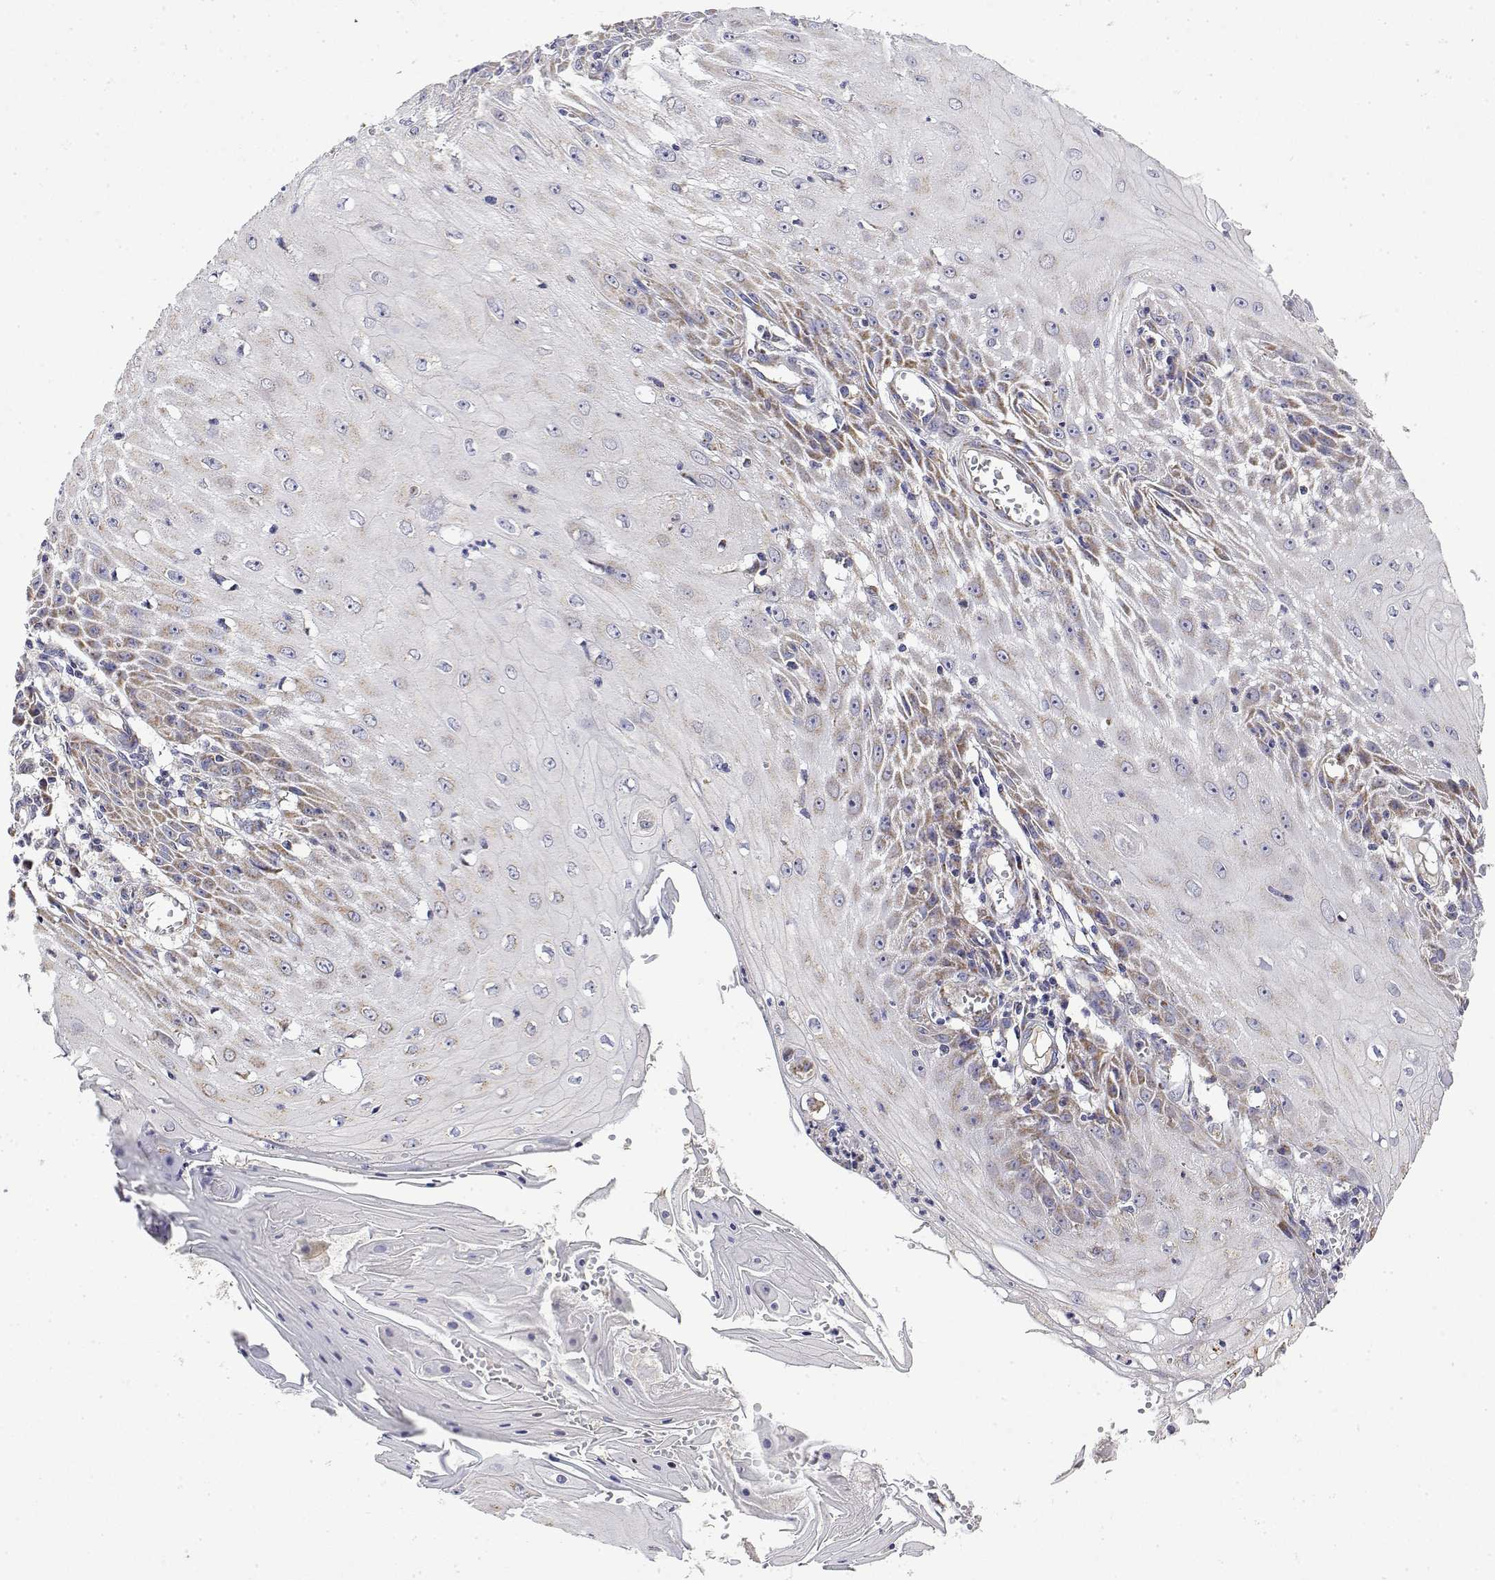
{"staining": {"intensity": "weak", "quantity": "25%-75%", "location": "cytoplasmic/membranous"}, "tissue": "skin cancer", "cell_type": "Tumor cells", "image_type": "cancer", "snomed": [{"axis": "morphology", "description": "Squamous cell carcinoma, NOS"}, {"axis": "topography", "description": "Skin"}], "caption": "This histopathology image demonstrates immunohistochemistry staining of skin cancer, with low weak cytoplasmic/membranous staining in about 25%-75% of tumor cells.", "gene": "GADD45GIP1", "patient": {"sex": "female", "age": 73}}